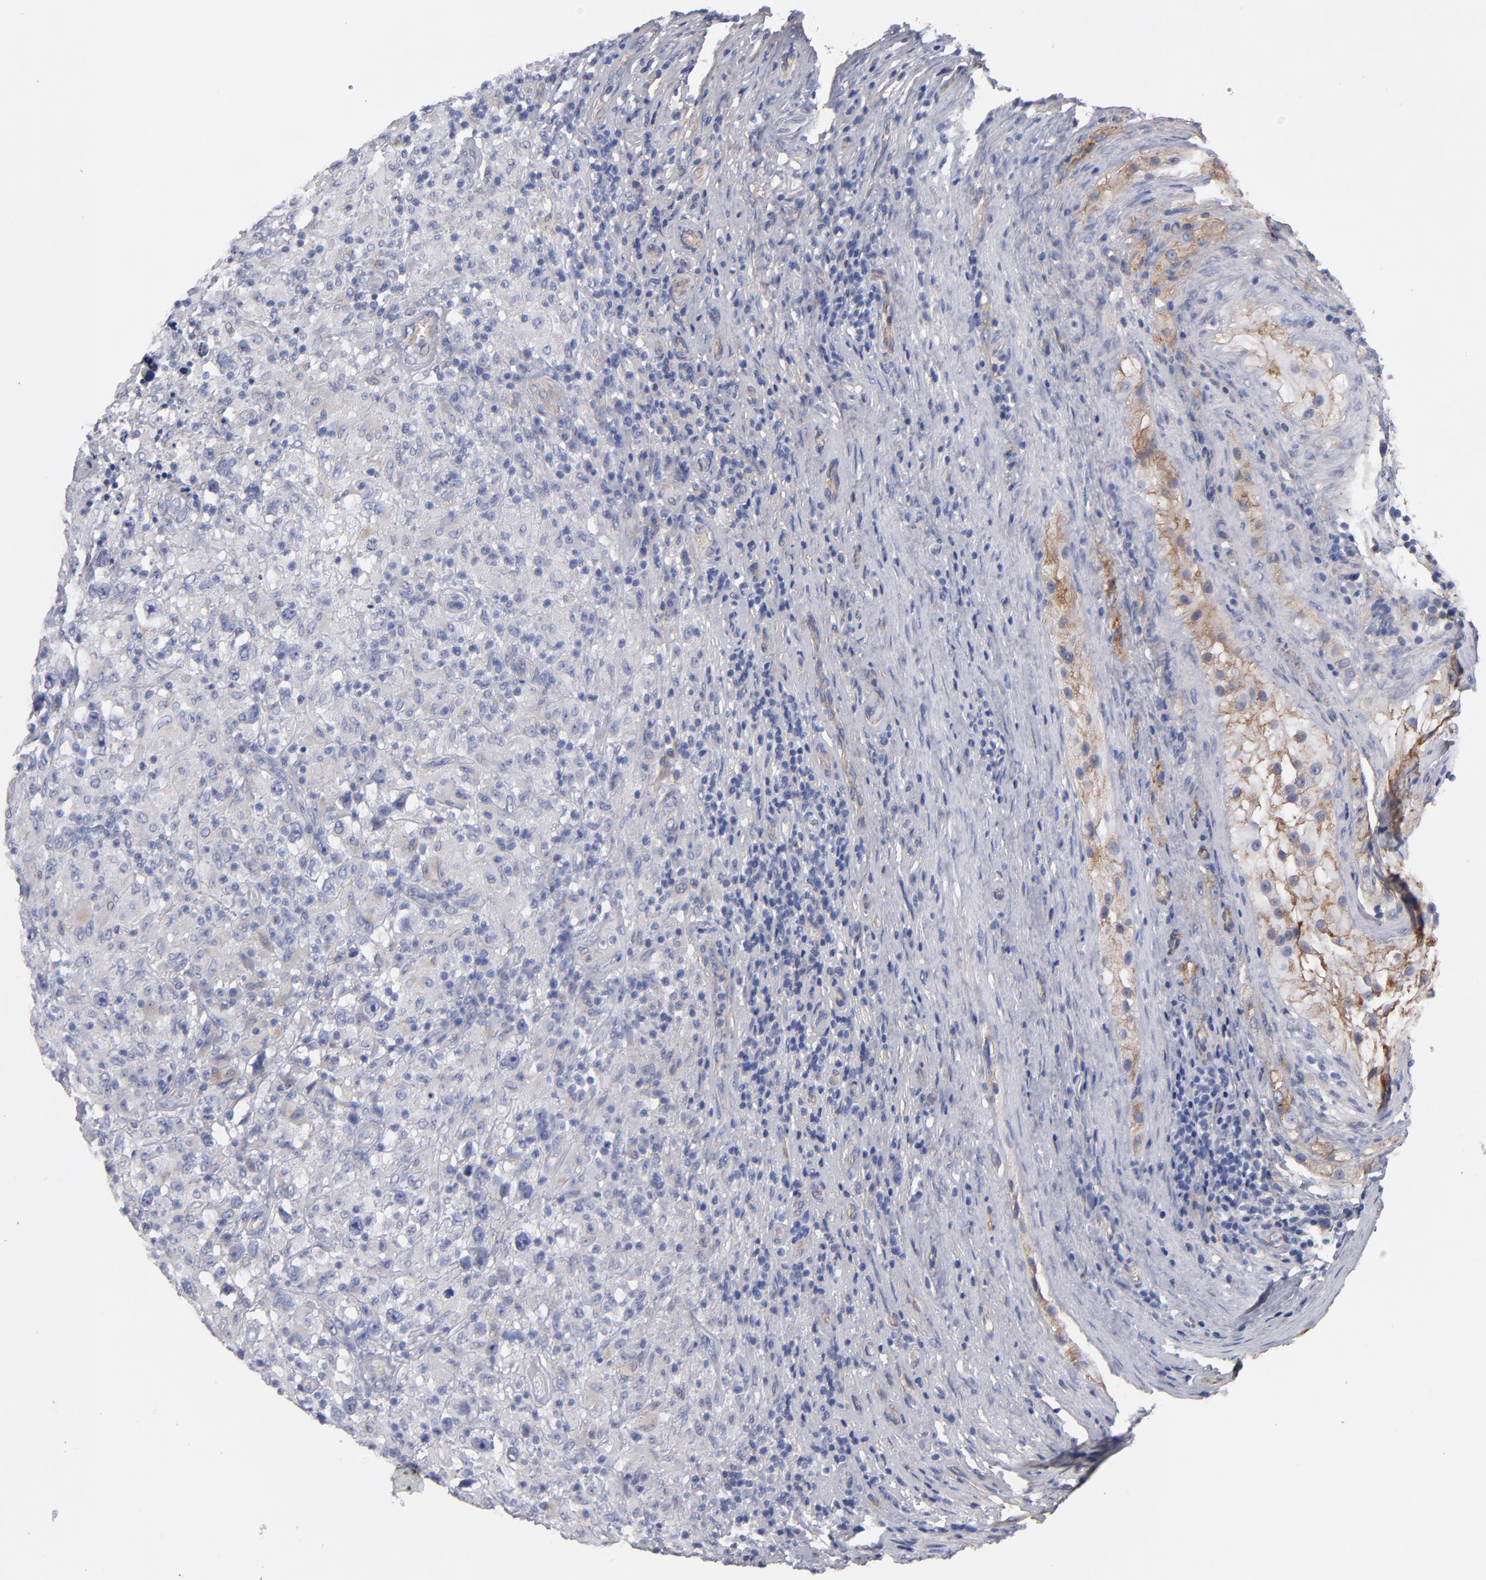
{"staining": {"intensity": "weak", "quantity": "<25%", "location": "cytoplasmic/membranous"}, "tissue": "testis cancer", "cell_type": "Tumor cells", "image_type": "cancer", "snomed": [{"axis": "morphology", "description": "Seminoma, NOS"}, {"axis": "topography", "description": "Testis"}], "caption": "This micrograph is of testis cancer (seminoma) stained with IHC to label a protein in brown with the nuclei are counter-stained blue. There is no staining in tumor cells.", "gene": "PLSCR4", "patient": {"sex": "male", "age": 34}}